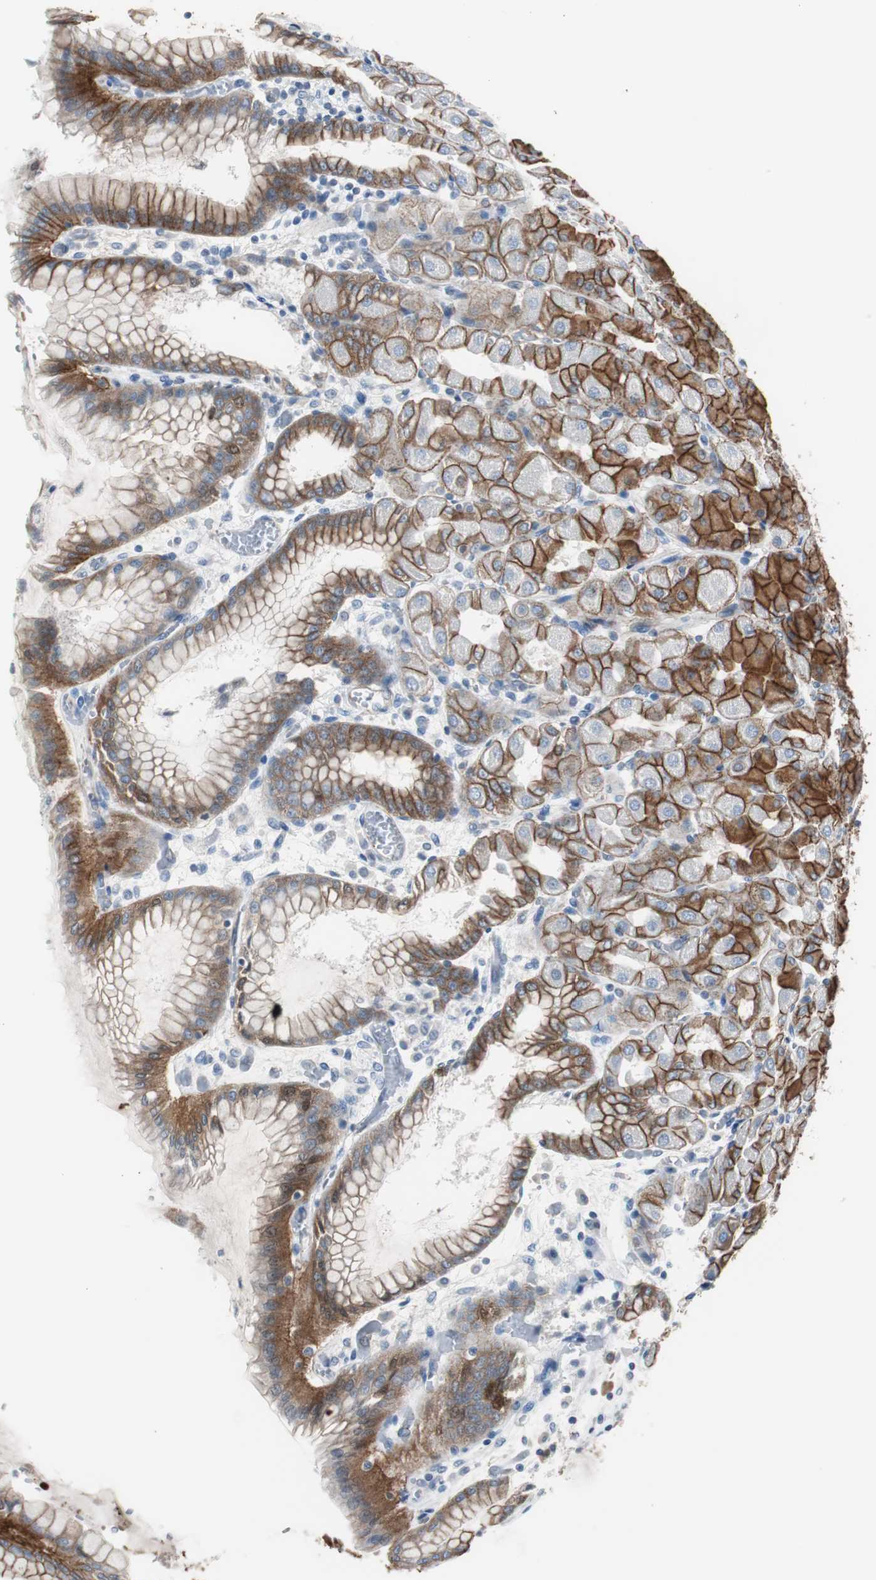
{"staining": {"intensity": "strong", "quantity": ">75%", "location": "cytoplasmic/membranous"}, "tissue": "stomach", "cell_type": "Glandular cells", "image_type": "normal", "snomed": [{"axis": "morphology", "description": "Normal tissue, NOS"}, {"axis": "topography", "description": "Stomach, upper"}], "caption": "High-power microscopy captured an immunohistochemistry photomicrograph of unremarkable stomach, revealing strong cytoplasmic/membranous positivity in about >75% of glandular cells.", "gene": "STXBP4", "patient": {"sex": "female", "age": 56}}